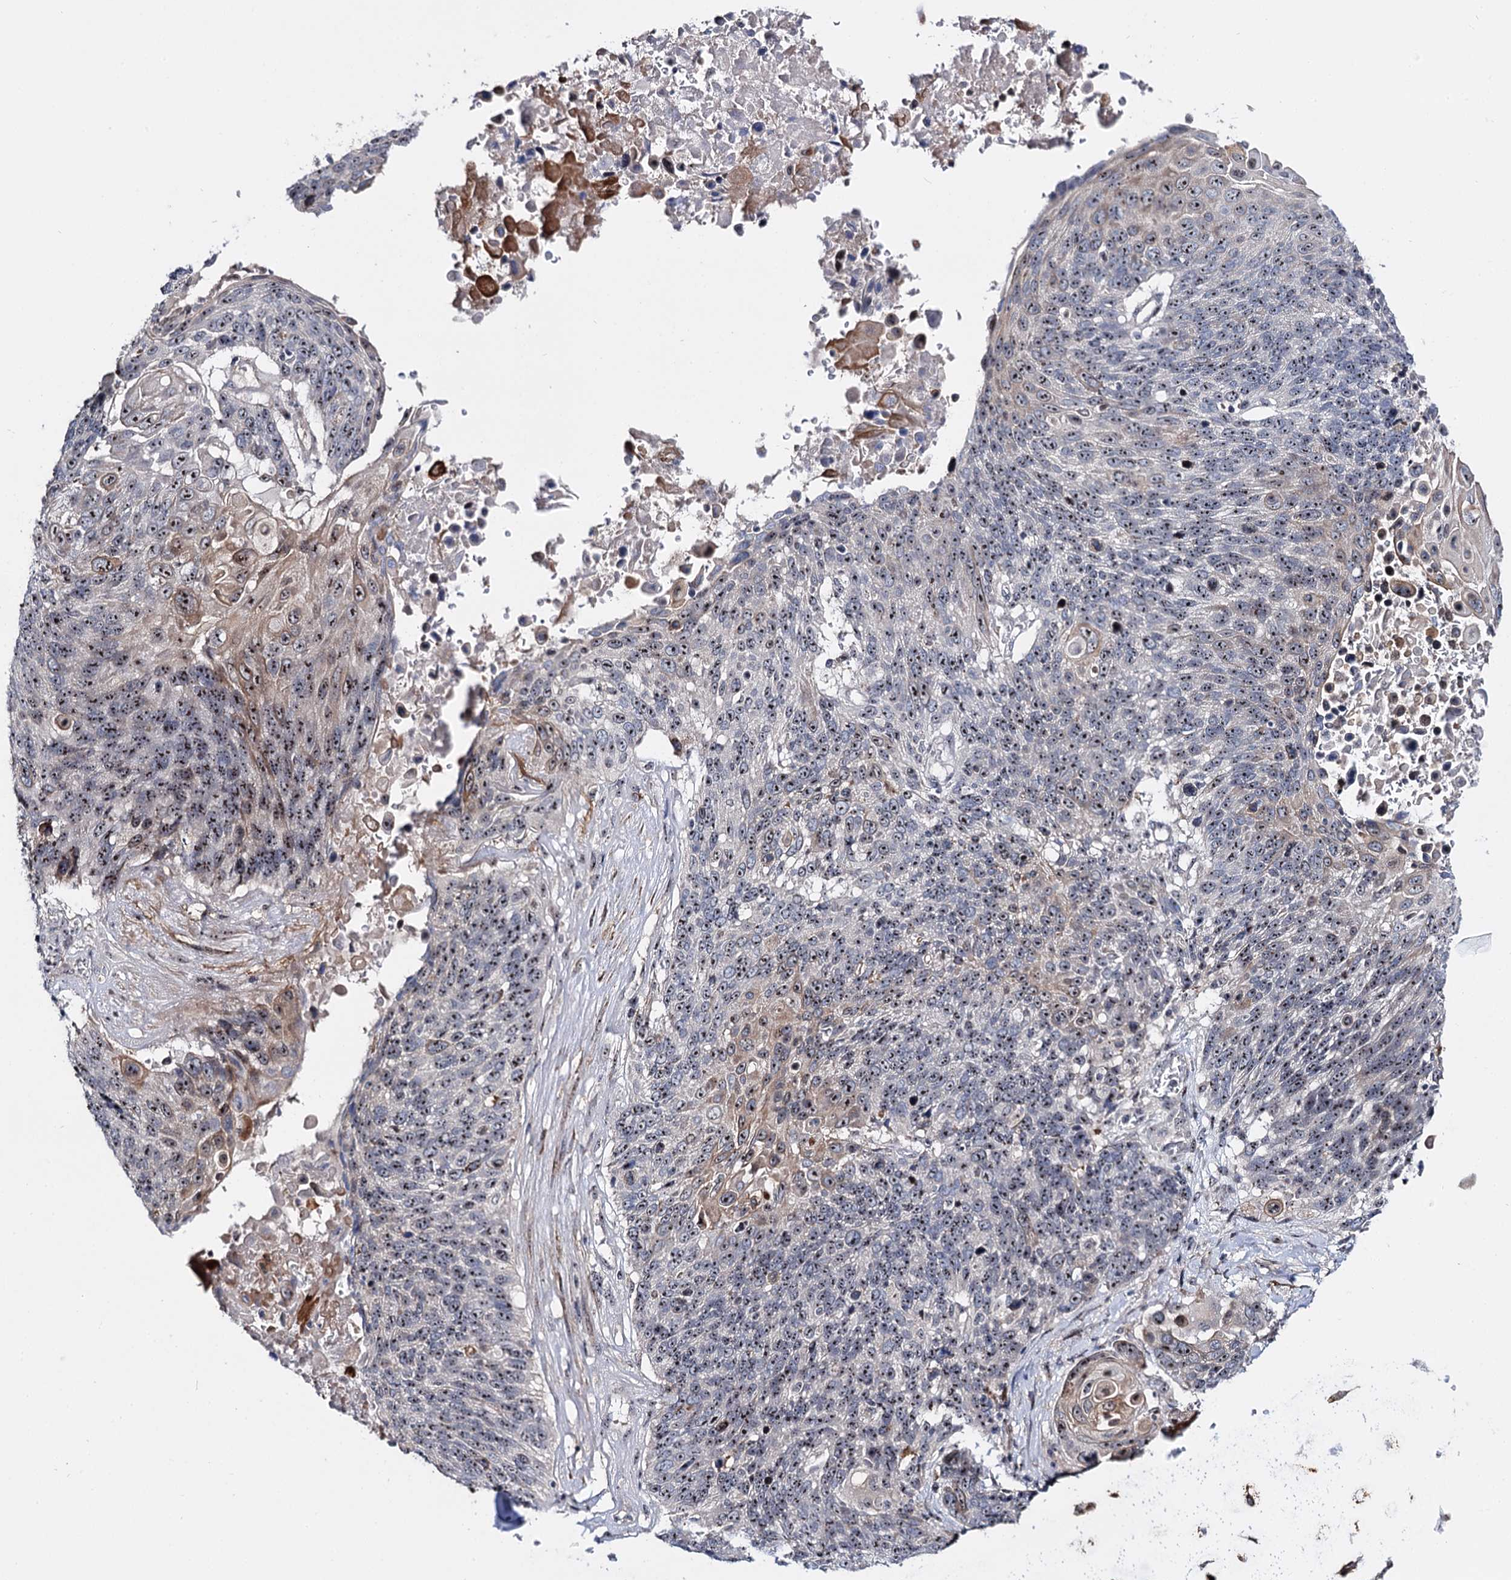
{"staining": {"intensity": "moderate", "quantity": ">75%", "location": "nuclear"}, "tissue": "lung cancer", "cell_type": "Tumor cells", "image_type": "cancer", "snomed": [{"axis": "morphology", "description": "Squamous cell carcinoma, NOS"}, {"axis": "topography", "description": "Lung"}], "caption": "Lung squamous cell carcinoma tissue demonstrates moderate nuclear expression in approximately >75% of tumor cells The staining was performed using DAB (3,3'-diaminobenzidine), with brown indicating positive protein expression. Nuclei are stained blue with hematoxylin.", "gene": "SUPT20H", "patient": {"sex": "male", "age": 66}}